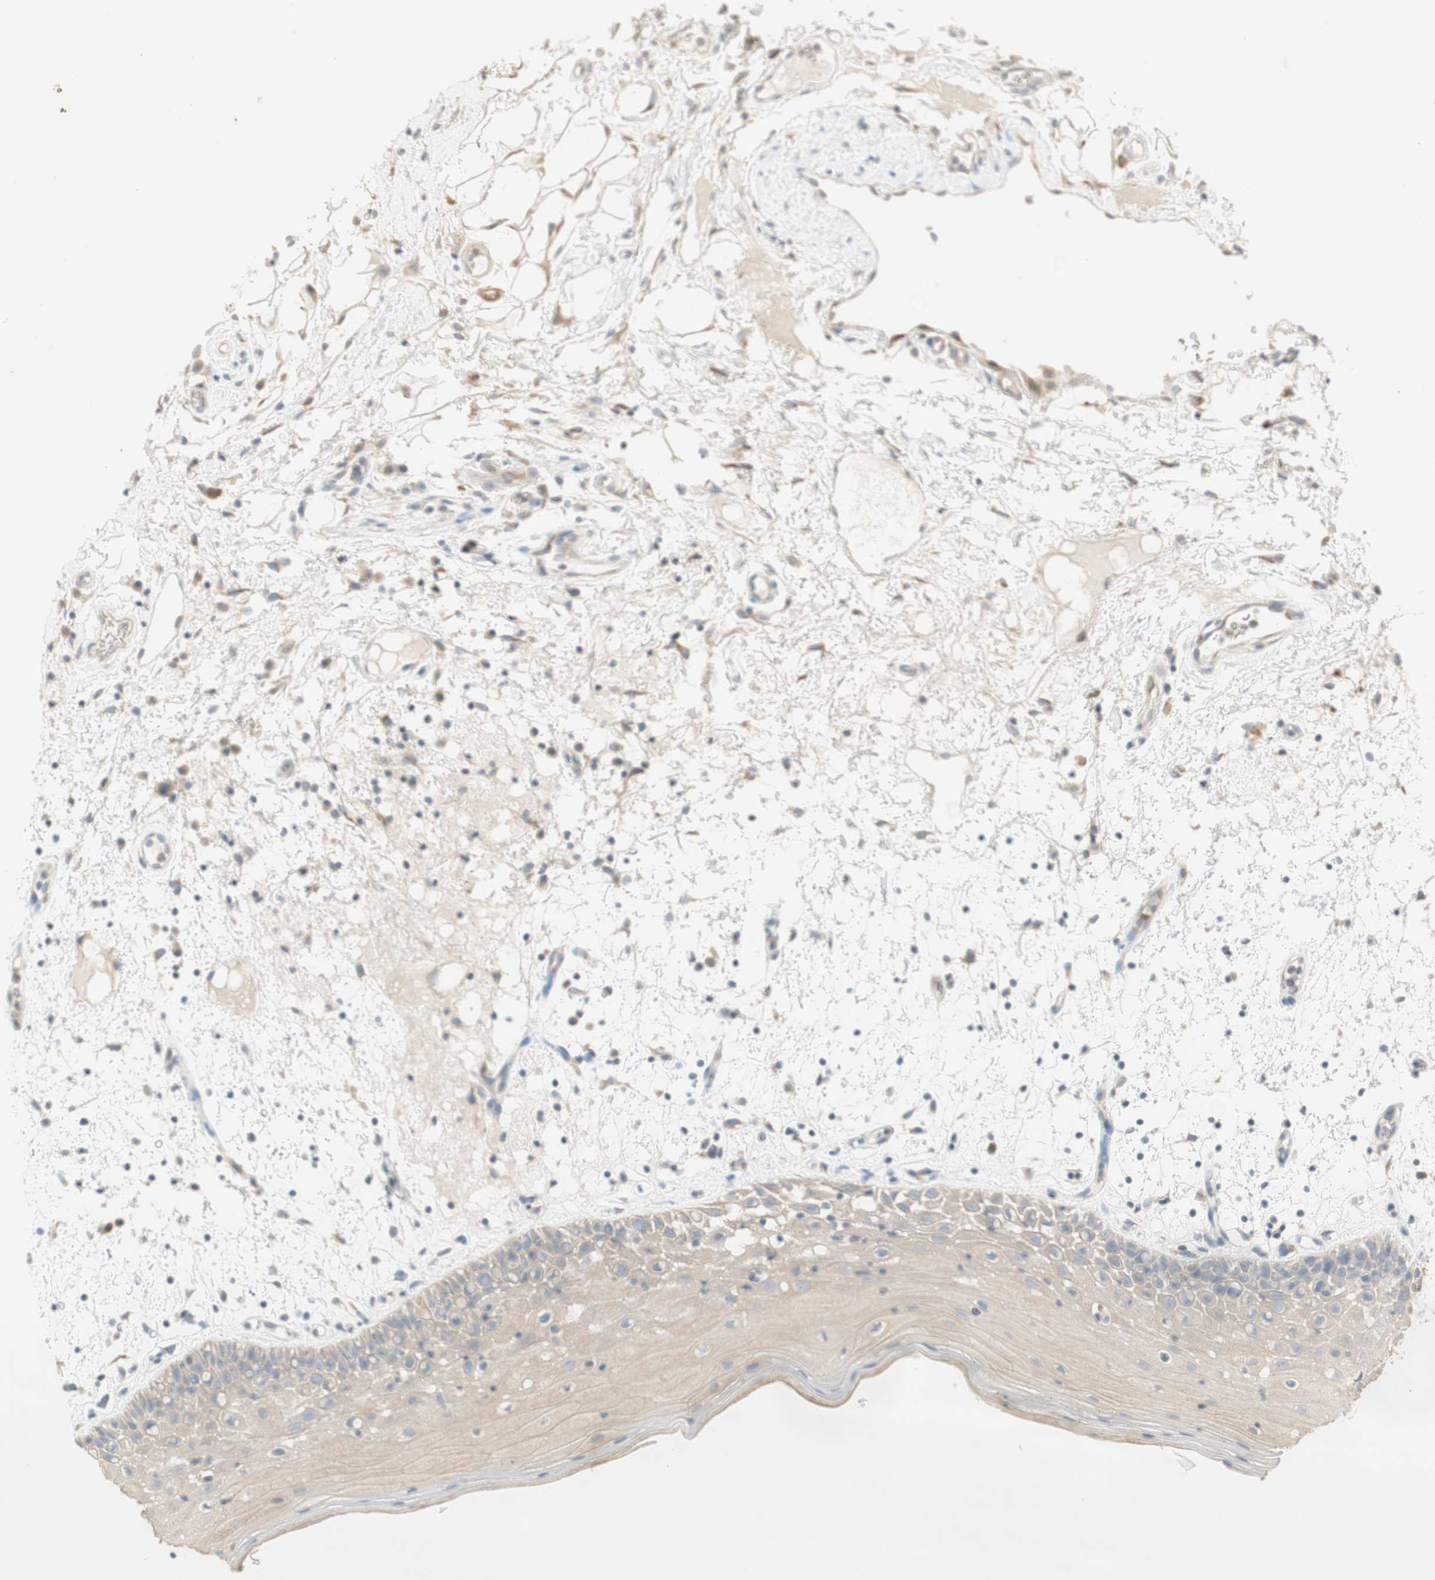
{"staining": {"intensity": "weak", "quantity": ">75%", "location": "cytoplasmic/membranous"}, "tissue": "oral mucosa", "cell_type": "Squamous epithelial cells", "image_type": "normal", "snomed": [{"axis": "morphology", "description": "Normal tissue, NOS"}, {"axis": "morphology", "description": "Squamous cell carcinoma, NOS"}, {"axis": "topography", "description": "Skeletal muscle"}, {"axis": "topography", "description": "Oral tissue"}], "caption": "This is a micrograph of IHC staining of normal oral mucosa, which shows weak positivity in the cytoplasmic/membranous of squamous epithelial cells.", "gene": "CLCN2", "patient": {"sex": "male", "age": 71}}